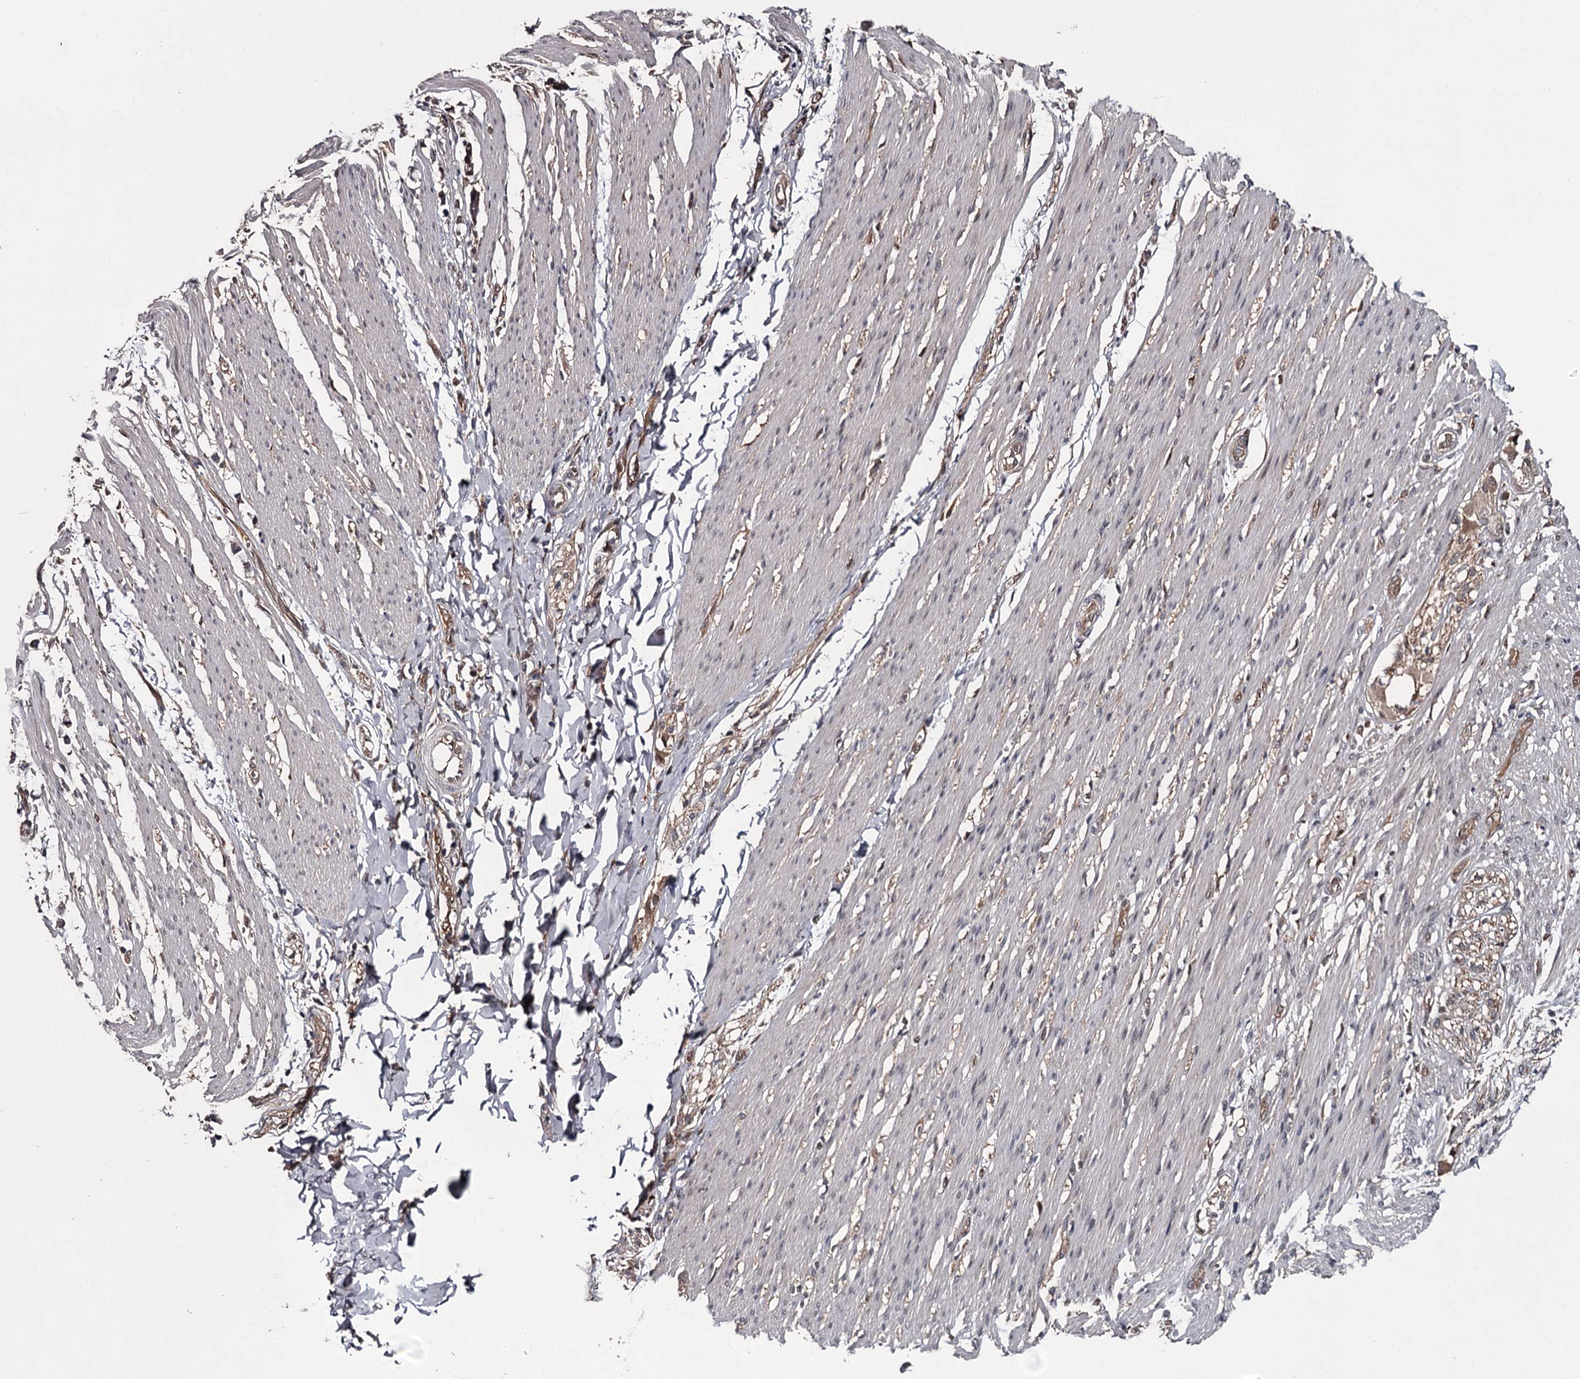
{"staining": {"intensity": "weak", "quantity": "<25%", "location": "cytoplasmic/membranous,nuclear"}, "tissue": "smooth muscle", "cell_type": "Smooth muscle cells", "image_type": "normal", "snomed": [{"axis": "morphology", "description": "Normal tissue, NOS"}, {"axis": "morphology", "description": "Adenocarcinoma, NOS"}, {"axis": "topography", "description": "Colon"}, {"axis": "topography", "description": "Peripheral nerve tissue"}], "caption": "This image is of benign smooth muscle stained with immunohistochemistry (IHC) to label a protein in brown with the nuclei are counter-stained blue. There is no positivity in smooth muscle cells. (IHC, brightfield microscopy, high magnification).", "gene": "CDC42EP2", "patient": {"sex": "male", "age": 14}}